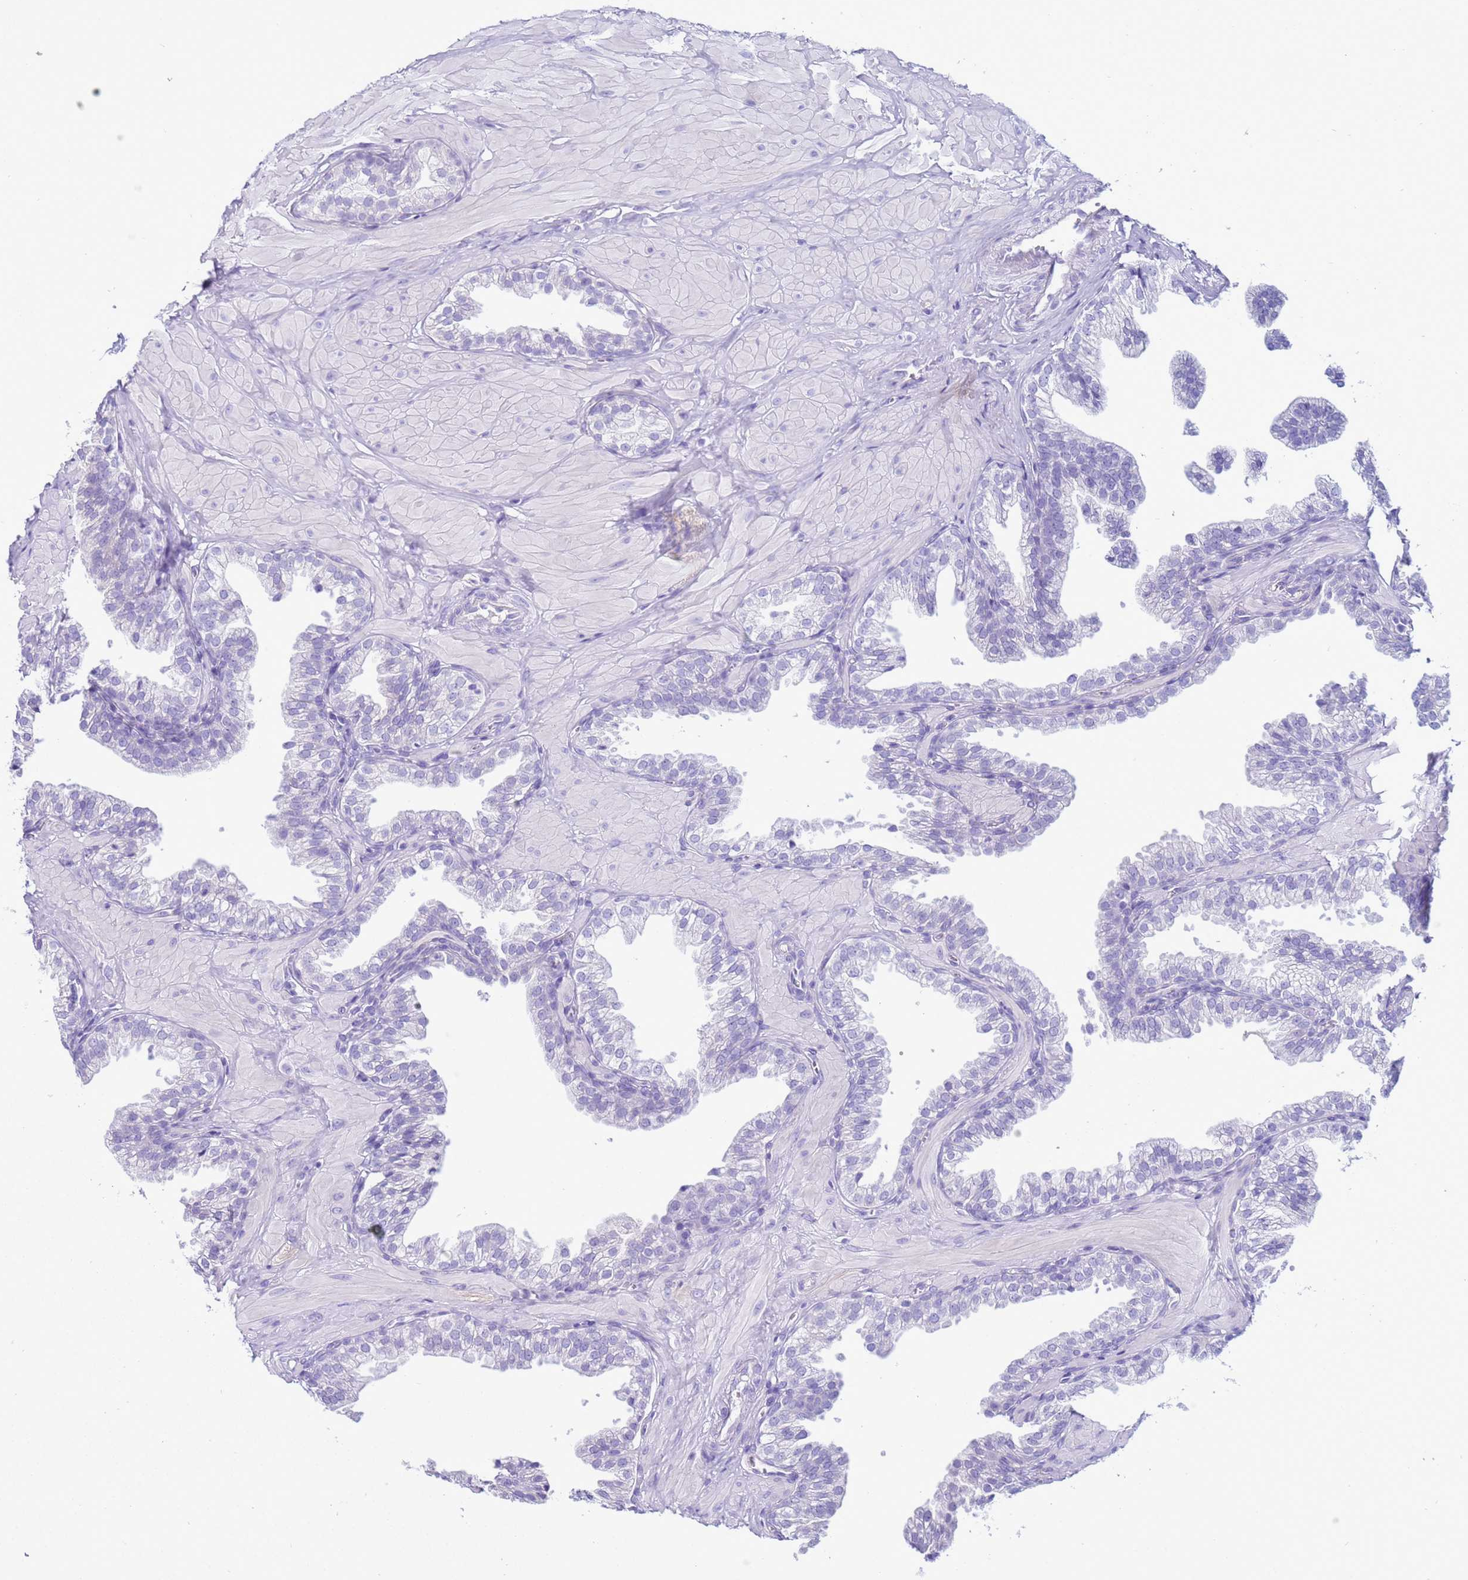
{"staining": {"intensity": "negative", "quantity": "none", "location": "none"}, "tissue": "prostate", "cell_type": "Glandular cells", "image_type": "normal", "snomed": [{"axis": "morphology", "description": "Normal tissue, NOS"}, {"axis": "topography", "description": "Prostate"}, {"axis": "topography", "description": "Peripheral nerve tissue"}], "caption": "A photomicrograph of human prostate is negative for staining in glandular cells. (DAB immunohistochemistry (IHC) with hematoxylin counter stain).", "gene": "CST1", "patient": {"sex": "male", "age": 55}}